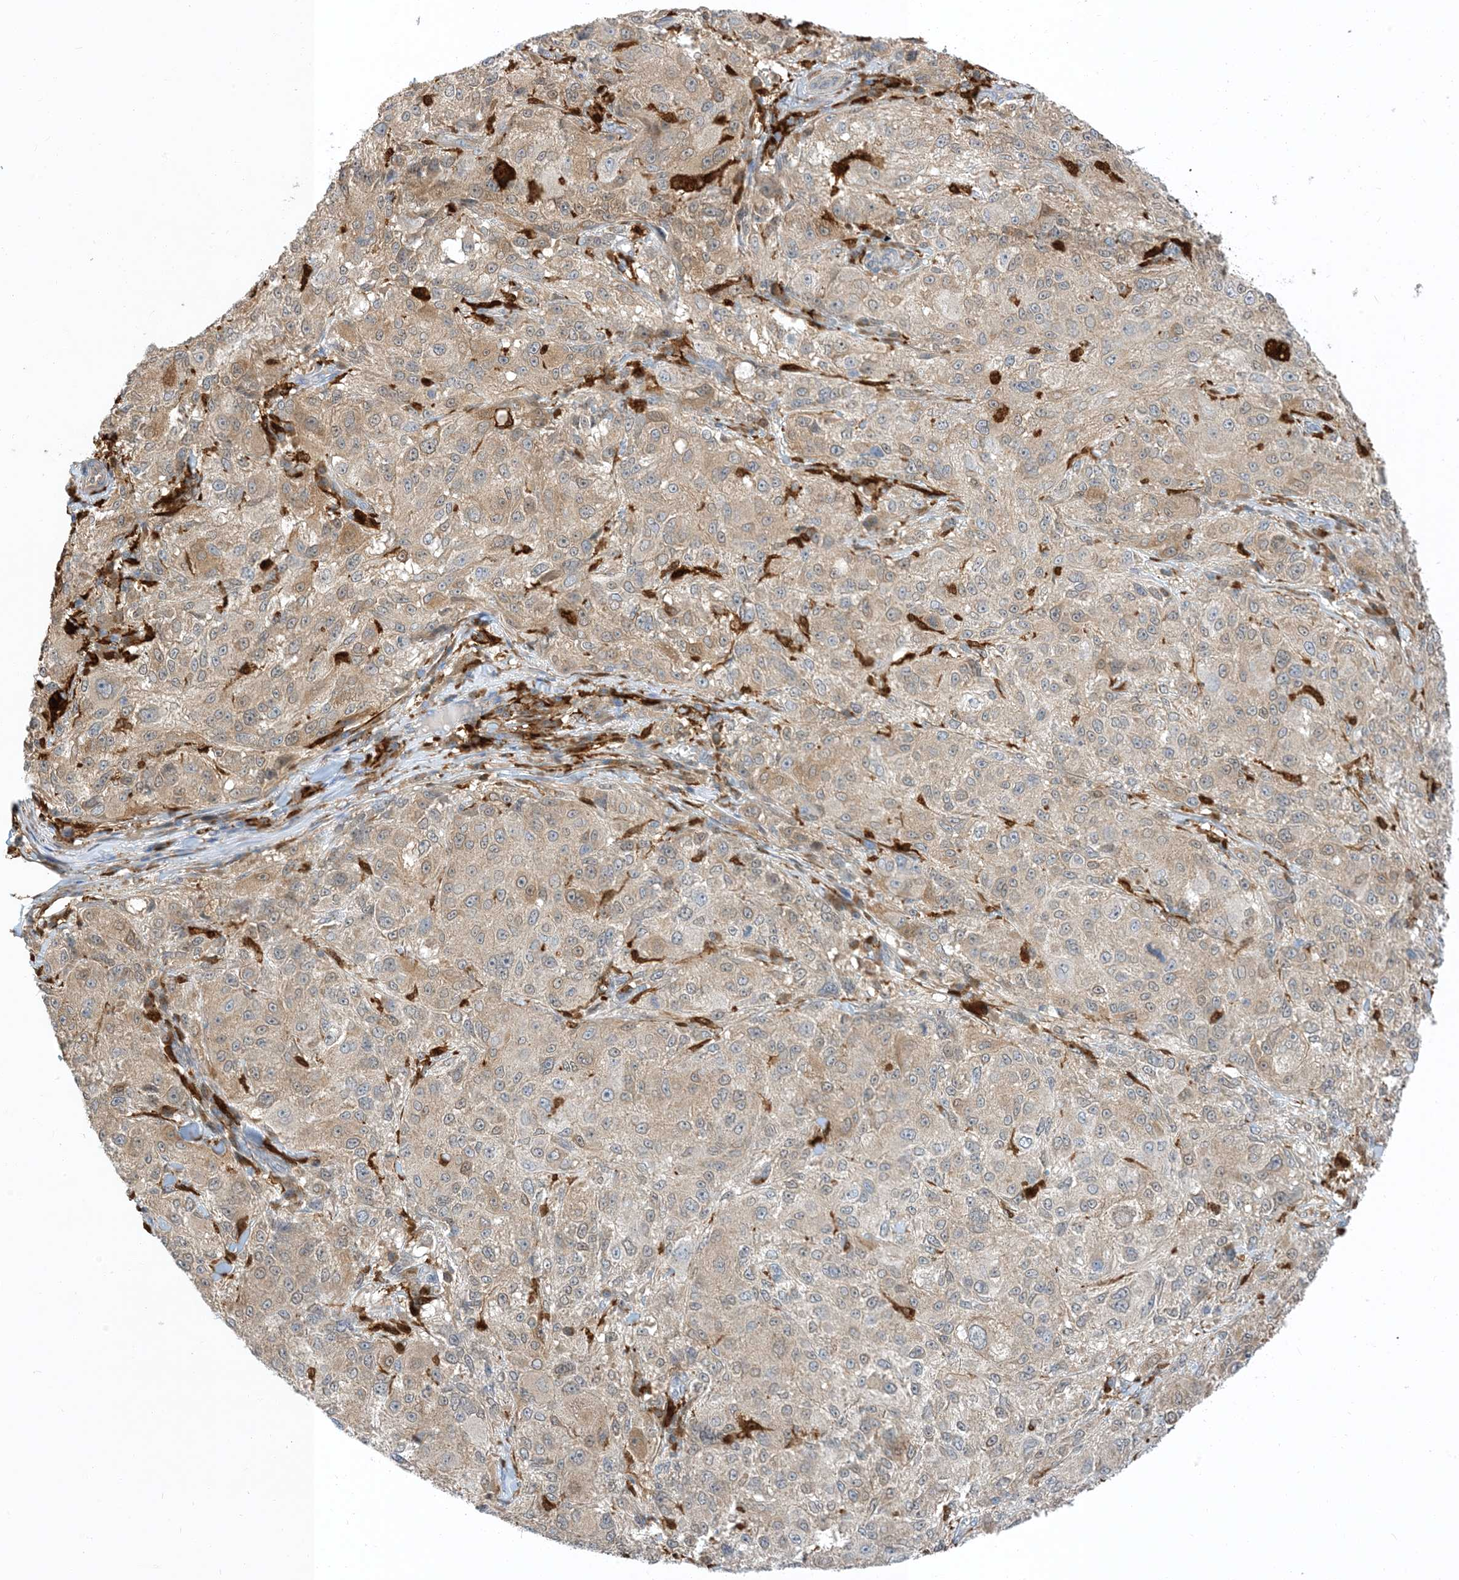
{"staining": {"intensity": "weak", "quantity": "25%-75%", "location": "cytoplasmic/membranous"}, "tissue": "melanoma", "cell_type": "Tumor cells", "image_type": "cancer", "snomed": [{"axis": "morphology", "description": "Necrosis, NOS"}, {"axis": "morphology", "description": "Malignant melanoma, NOS"}, {"axis": "topography", "description": "Skin"}], "caption": "IHC (DAB (3,3'-diaminobenzidine)) staining of melanoma exhibits weak cytoplasmic/membranous protein positivity in approximately 25%-75% of tumor cells. (DAB IHC with brightfield microscopy, high magnification).", "gene": "NAGK", "patient": {"sex": "female", "age": 87}}